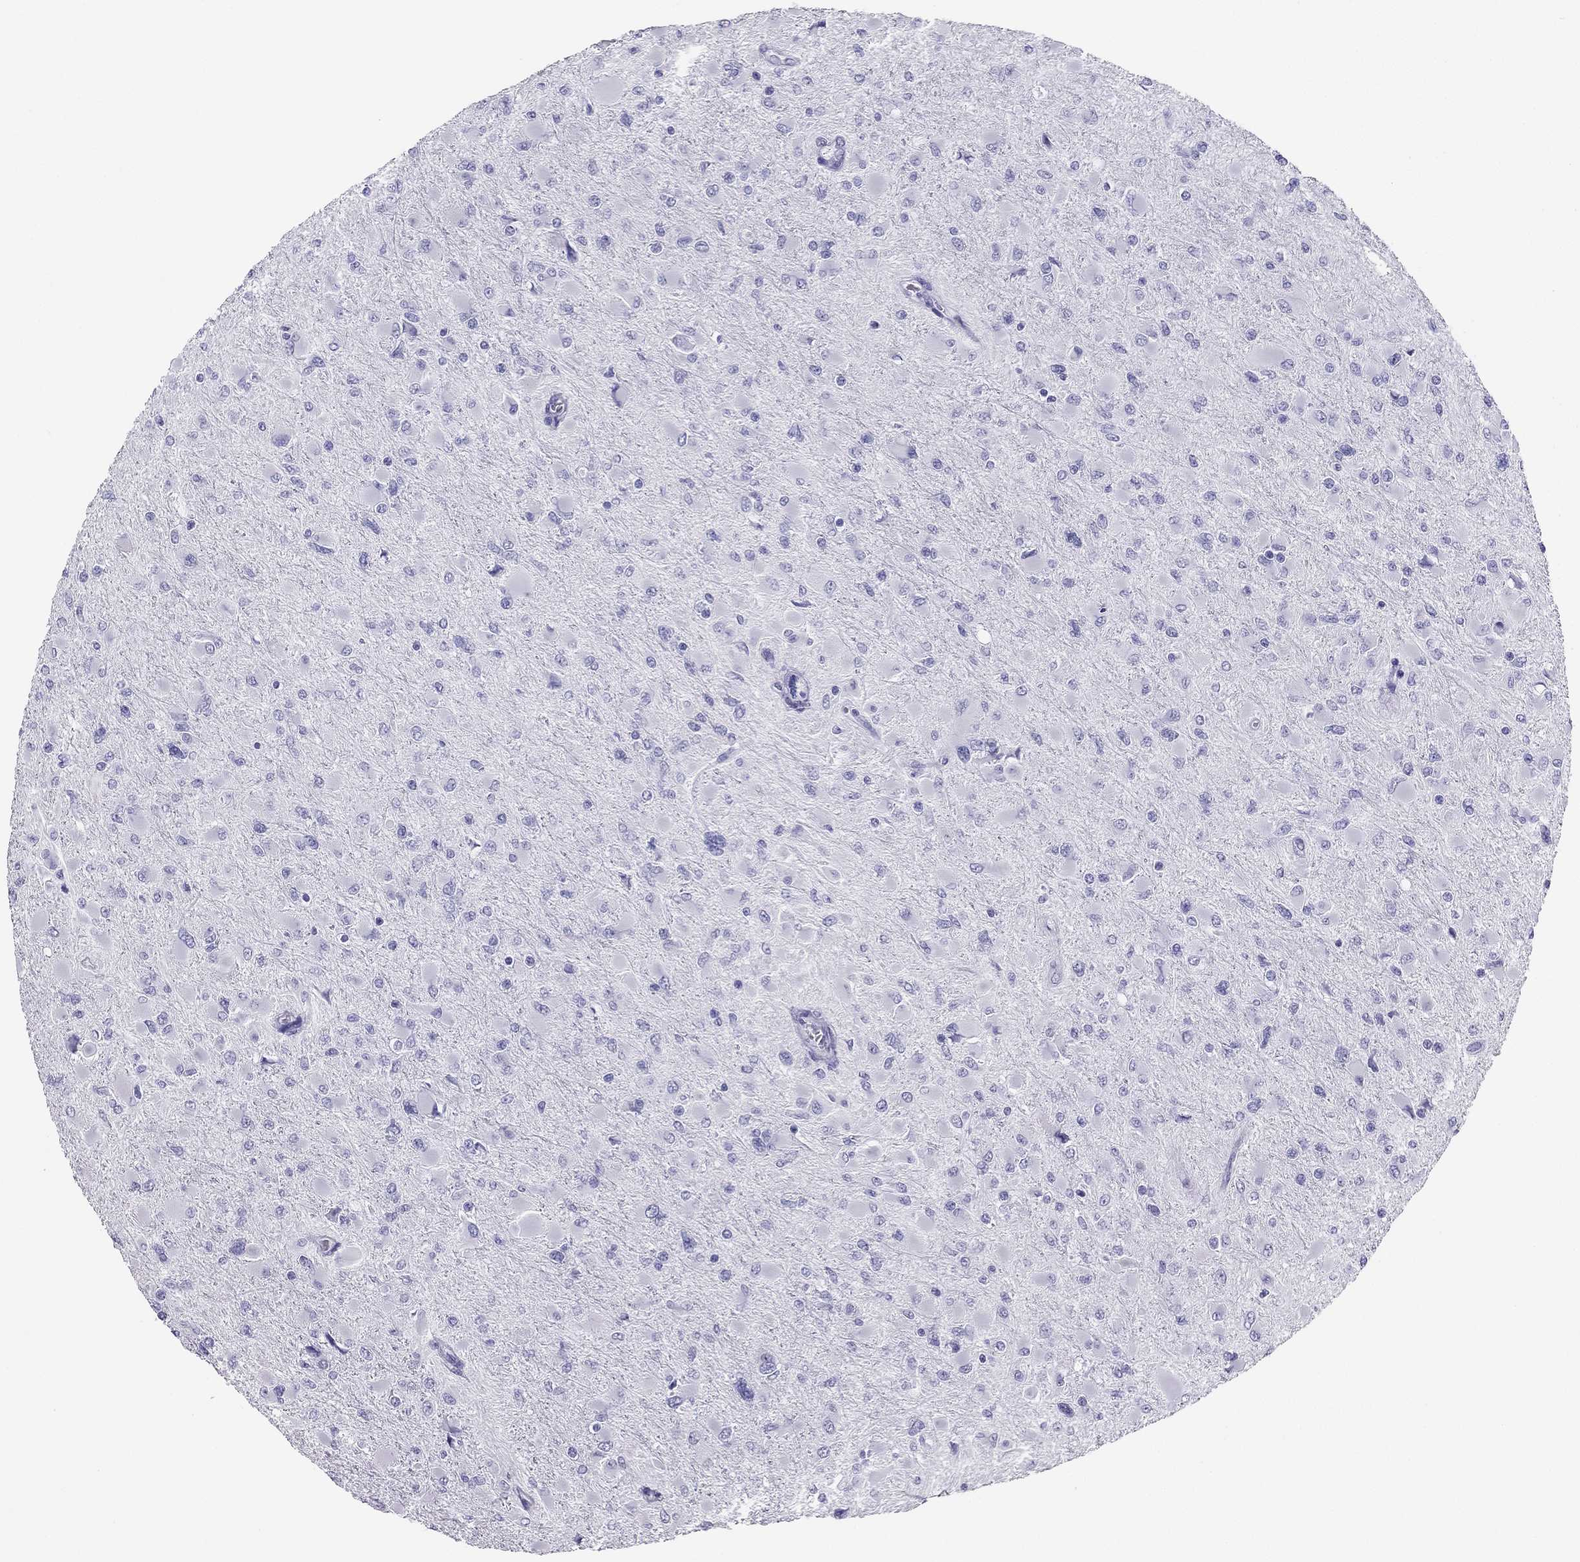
{"staining": {"intensity": "negative", "quantity": "none", "location": "none"}, "tissue": "glioma", "cell_type": "Tumor cells", "image_type": "cancer", "snomed": [{"axis": "morphology", "description": "Glioma, malignant, High grade"}, {"axis": "topography", "description": "Cerebral cortex"}], "caption": "A high-resolution photomicrograph shows IHC staining of high-grade glioma (malignant), which displays no significant expression in tumor cells.", "gene": "PDE6A", "patient": {"sex": "female", "age": 36}}